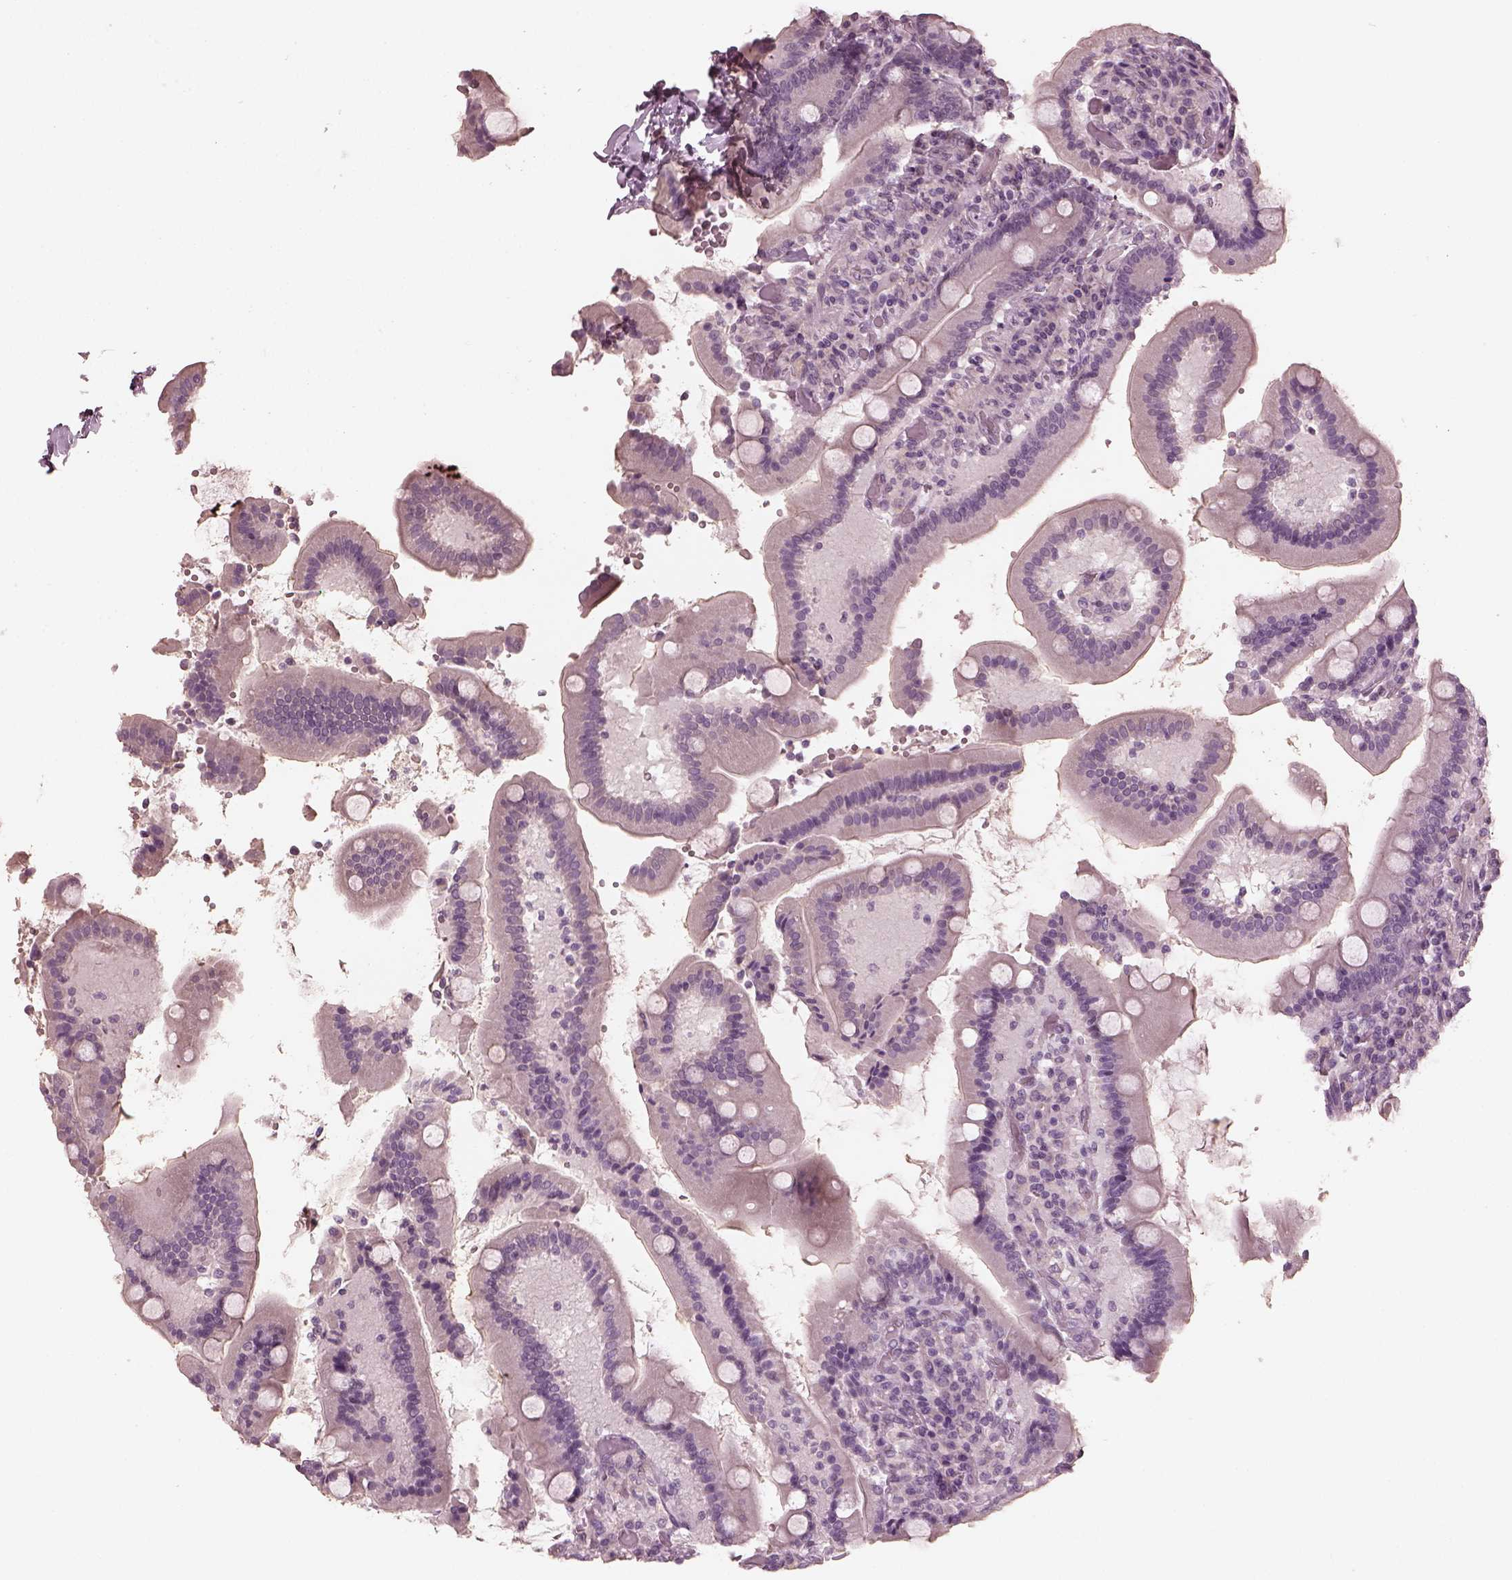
{"staining": {"intensity": "negative", "quantity": "none", "location": "none"}, "tissue": "duodenum", "cell_type": "Glandular cells", "image_type": "normal", "snomed": [{"axis": "morphology", "description": "Normal tissue, NOS"}, {"axis": "topography", "description": "Duodenum"}], "caption": "There is no significant staining in glandular cells of duodenum.", "gene": "OPTC", "patient": {"sex": "female", "age": 62}}